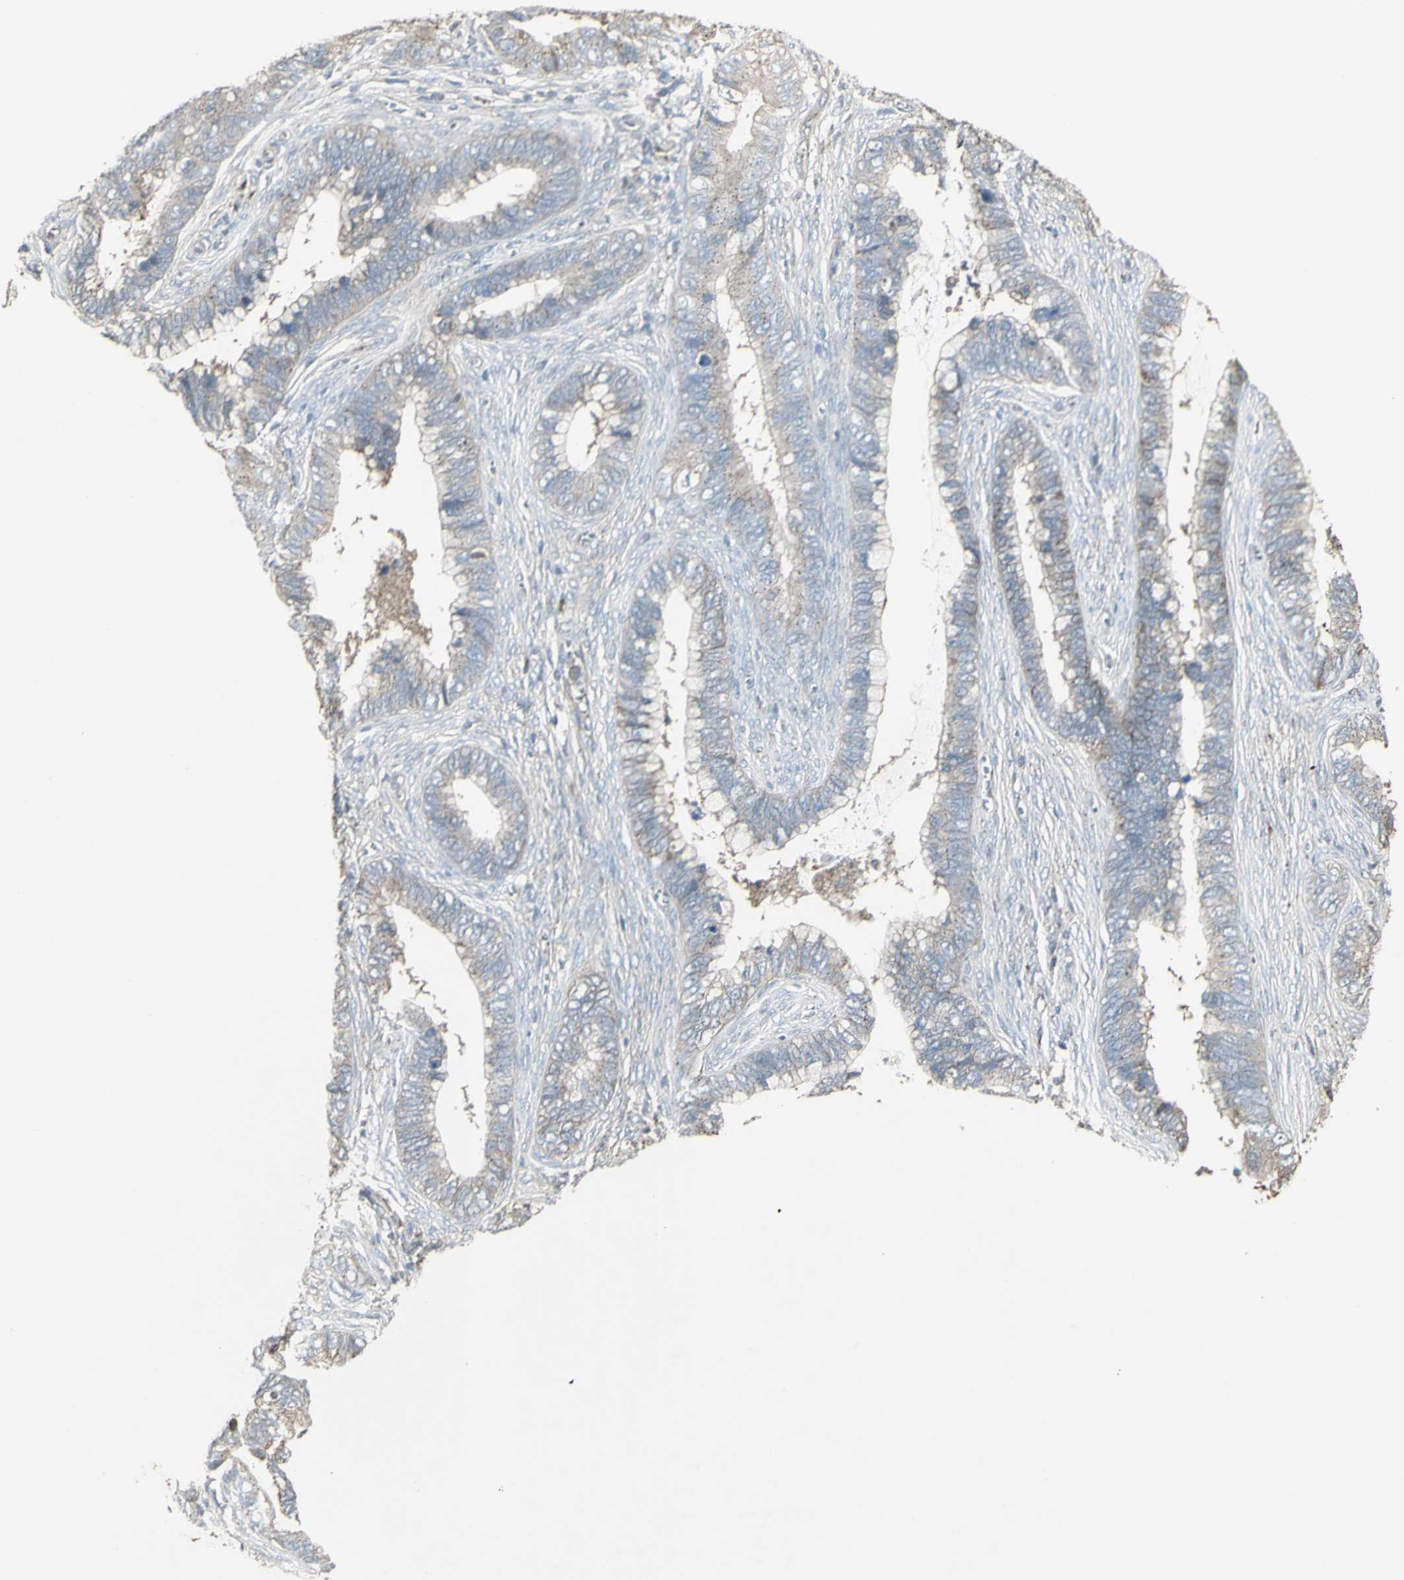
{"staining": {"intensity": "weak", "quantity": ">75%", "location": "cytoplasmic/membranous"}, "tissue": "cervical cancer", "cell_type": "Tumor cells", "image_type": "cancer", "snomed": [{"axis": "morphology", "description": "Adenocarcinoma, NOS"}, {"axis": "topography", "description": "Cervix"}], "caption": "Cervical adenocarcinoma was stained to show a protein in brown. There is low levels of weak cytoplasmic/membranous positivity in approximately >75% of tumor cells. The staining was performed using DAB (3,3'-diaminobenzidine), with brown indicating positive protein expression. Nuclei are stained blue with hematoxylin.", "gene": "FXYD3", "patient": {"sex": "female", "age": 44}}